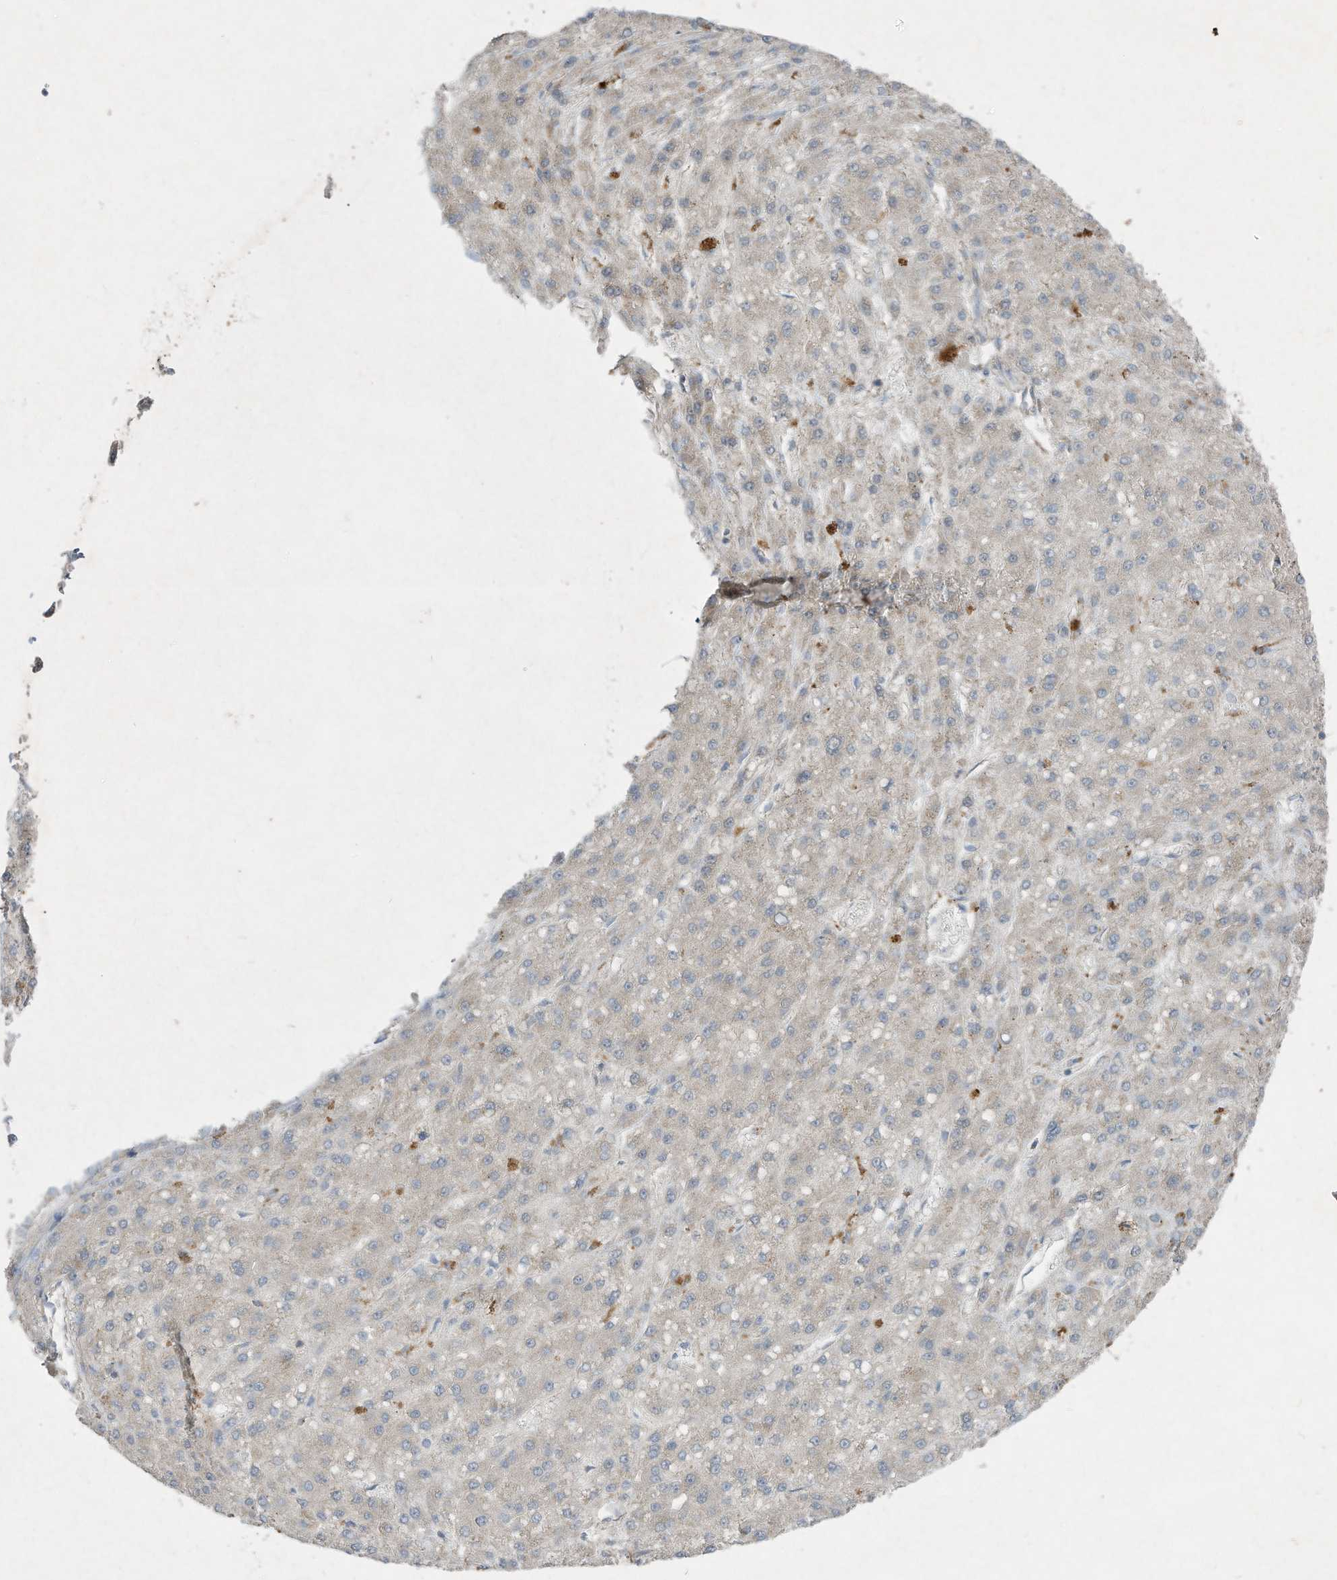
{"staining": {"intensity": "negative", "quantity": "none", "location": "none"}, "tissue": "liver cancer", "cell_type": "Tumor cells", "image_type": "cancer", "snomed": [{"axis": "morphology", "description": "Carcinoma, Hepatocellular, NOS"}, {"axis": "topography", "description": "Liver"}], "caption": "There is no significant expression in tumor cells of liver cancer.", "gene": "SYNJ2", "patient": {"sex": "male", "age": 67}}